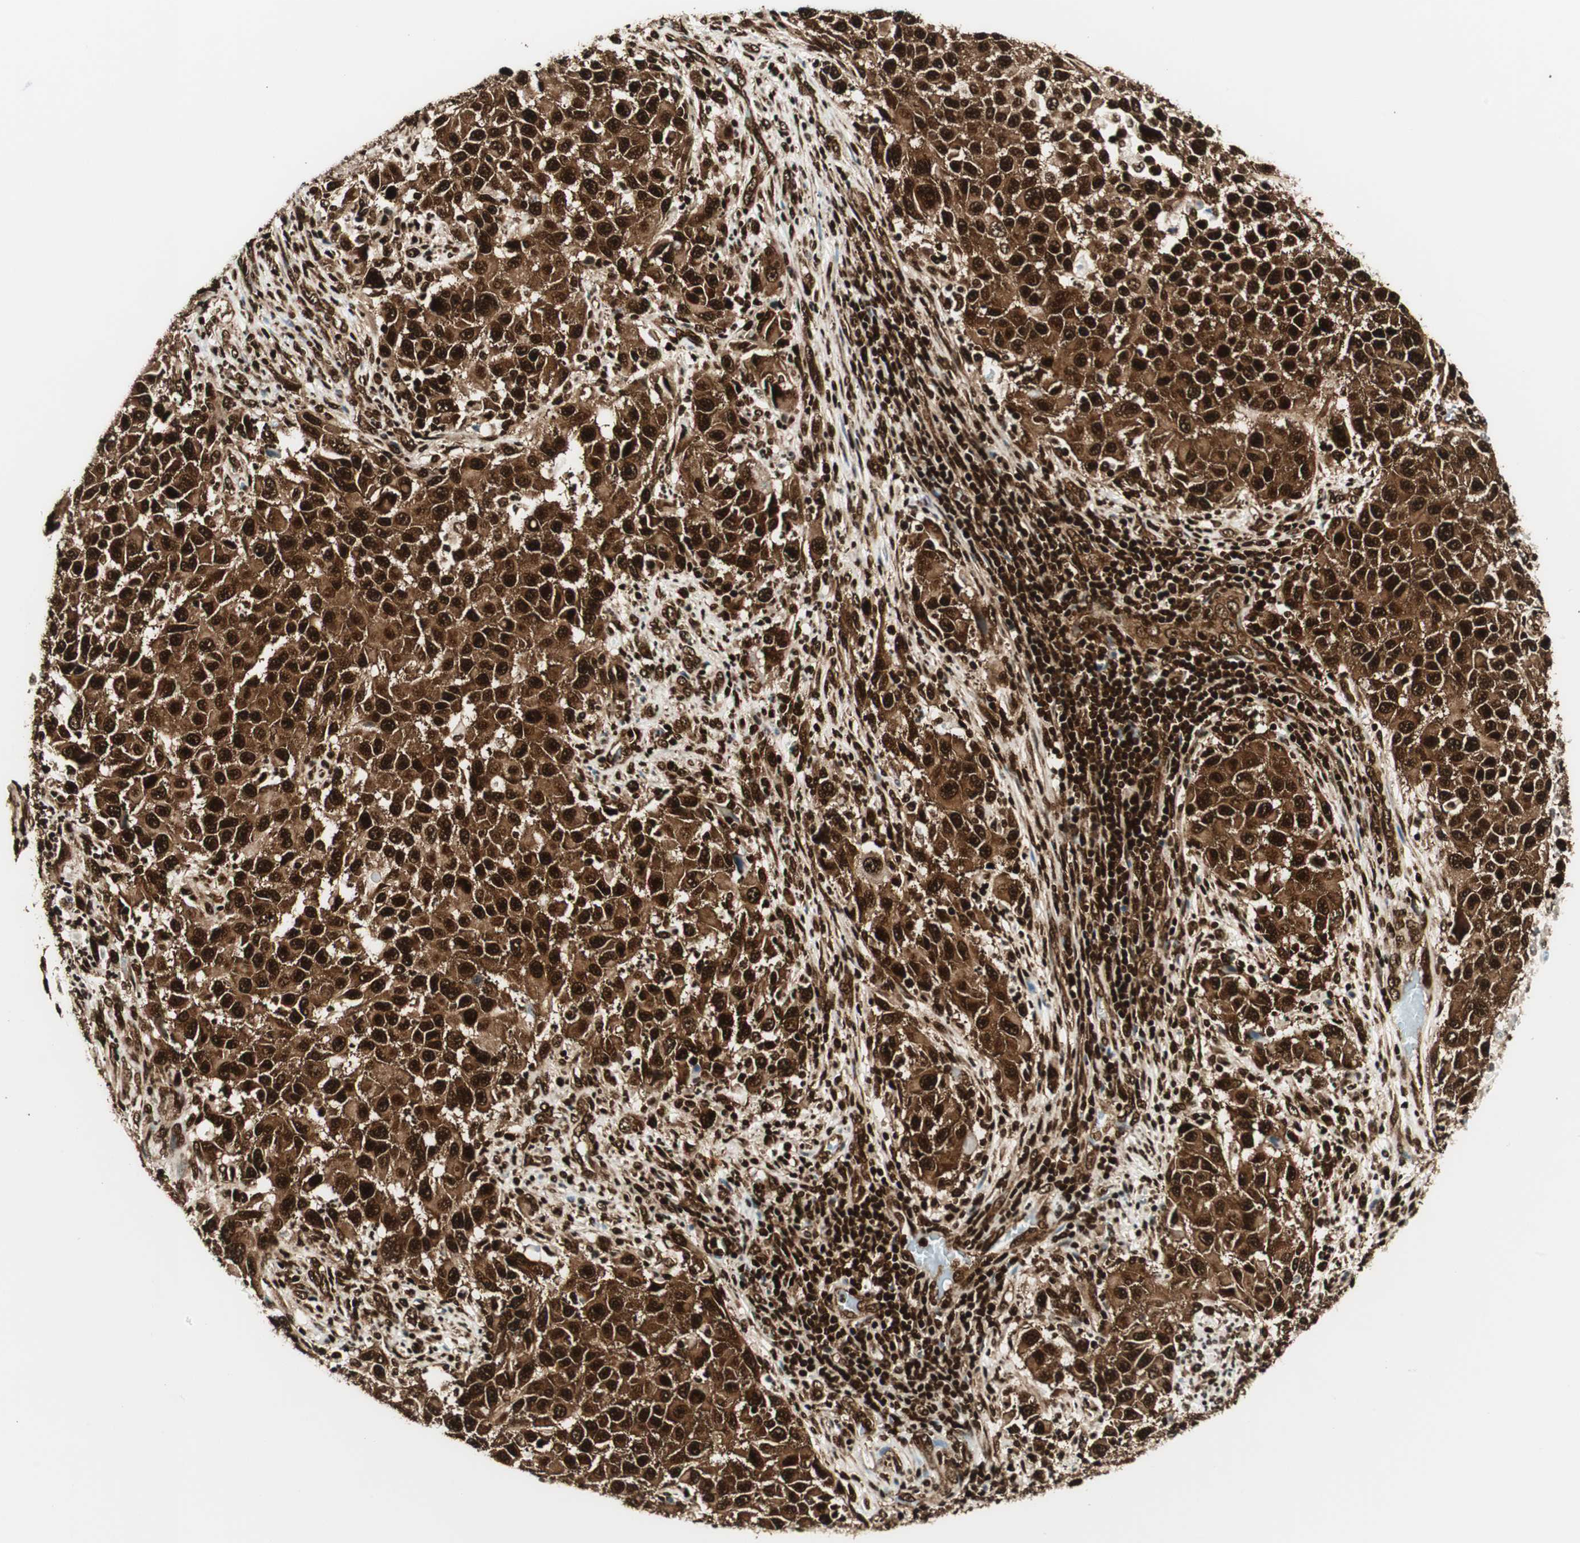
{"staining": {"intensity": "strong", "quantity": ">75%", "location": "cytoplasmic/membranous,nuclear"}, "tissue": "melanoma", "cell_type": "Tumor cells", "image_type": "cancer", "snomed": [{"axis": "morphology", "description": "Malignant melanoma, Metastatic site"}, {"axis": "topography", "description": "Lymph node"}], "caption": "Strong cytoplasmic/membranous and nuclear staining for a protein is present in about >75% of tumor cells of malignant melanoma (metastatic site) using immunohistochemistry (IHC).", "gene": "EWSR1", "patient": {"sex": "male", "age": 61}}